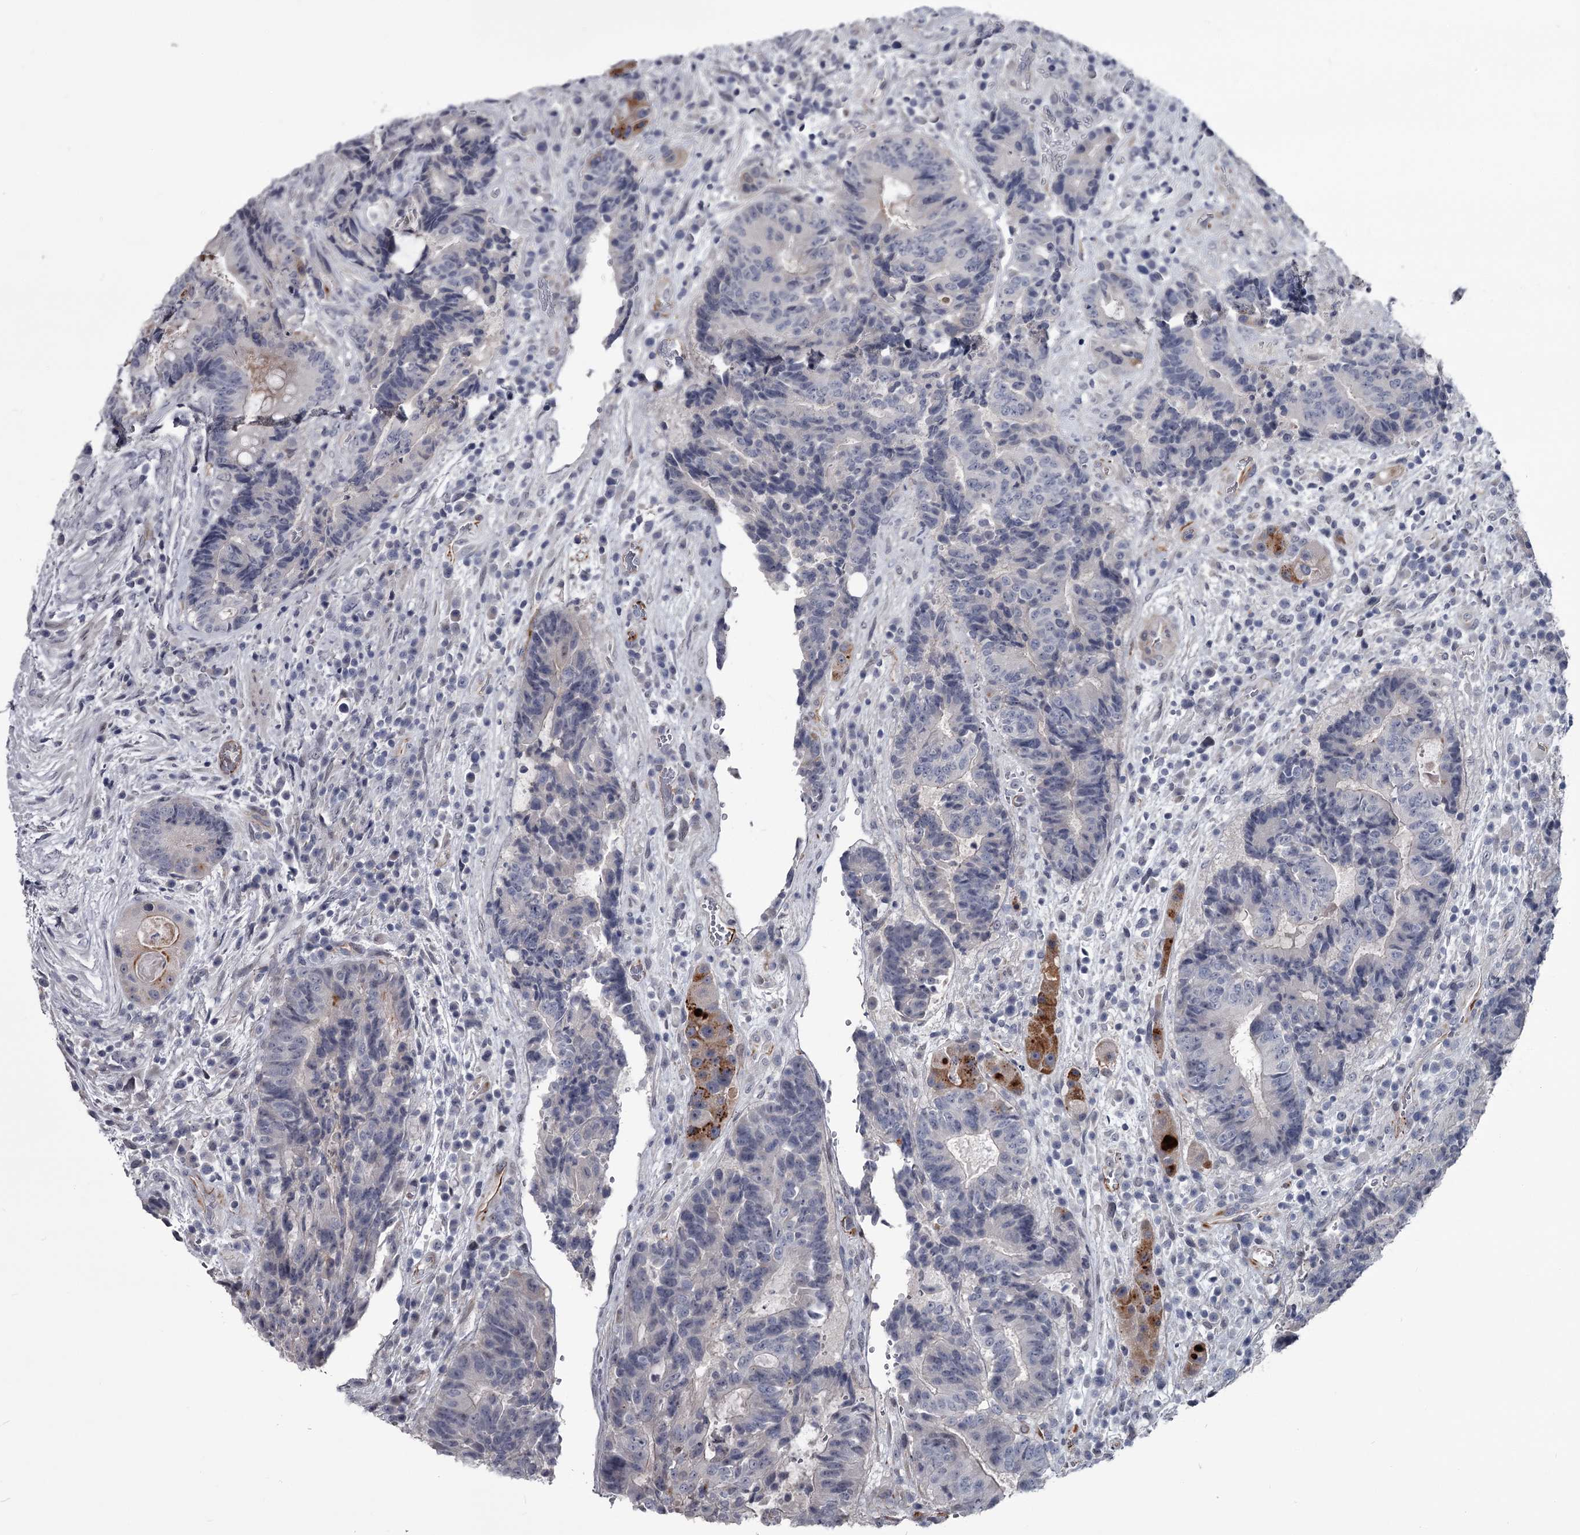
{"staining": {"intensity": "negative", "quantity": "none", "location": "none"}, "tissue": "colorectal cancer", "cell_type": "Tumor cells", "image_type": "cancer", "snomed": [{"axis": "morphology", "description": "Adenocarcinoma, NOS"}, {"axis": "topography", "description": "Rectum"}], "caption": "There is no significant positivity in tumor cells of colorectal cancer.", "gene": "PRPF40B", "patient": {"sex": "male", "age": 69}}